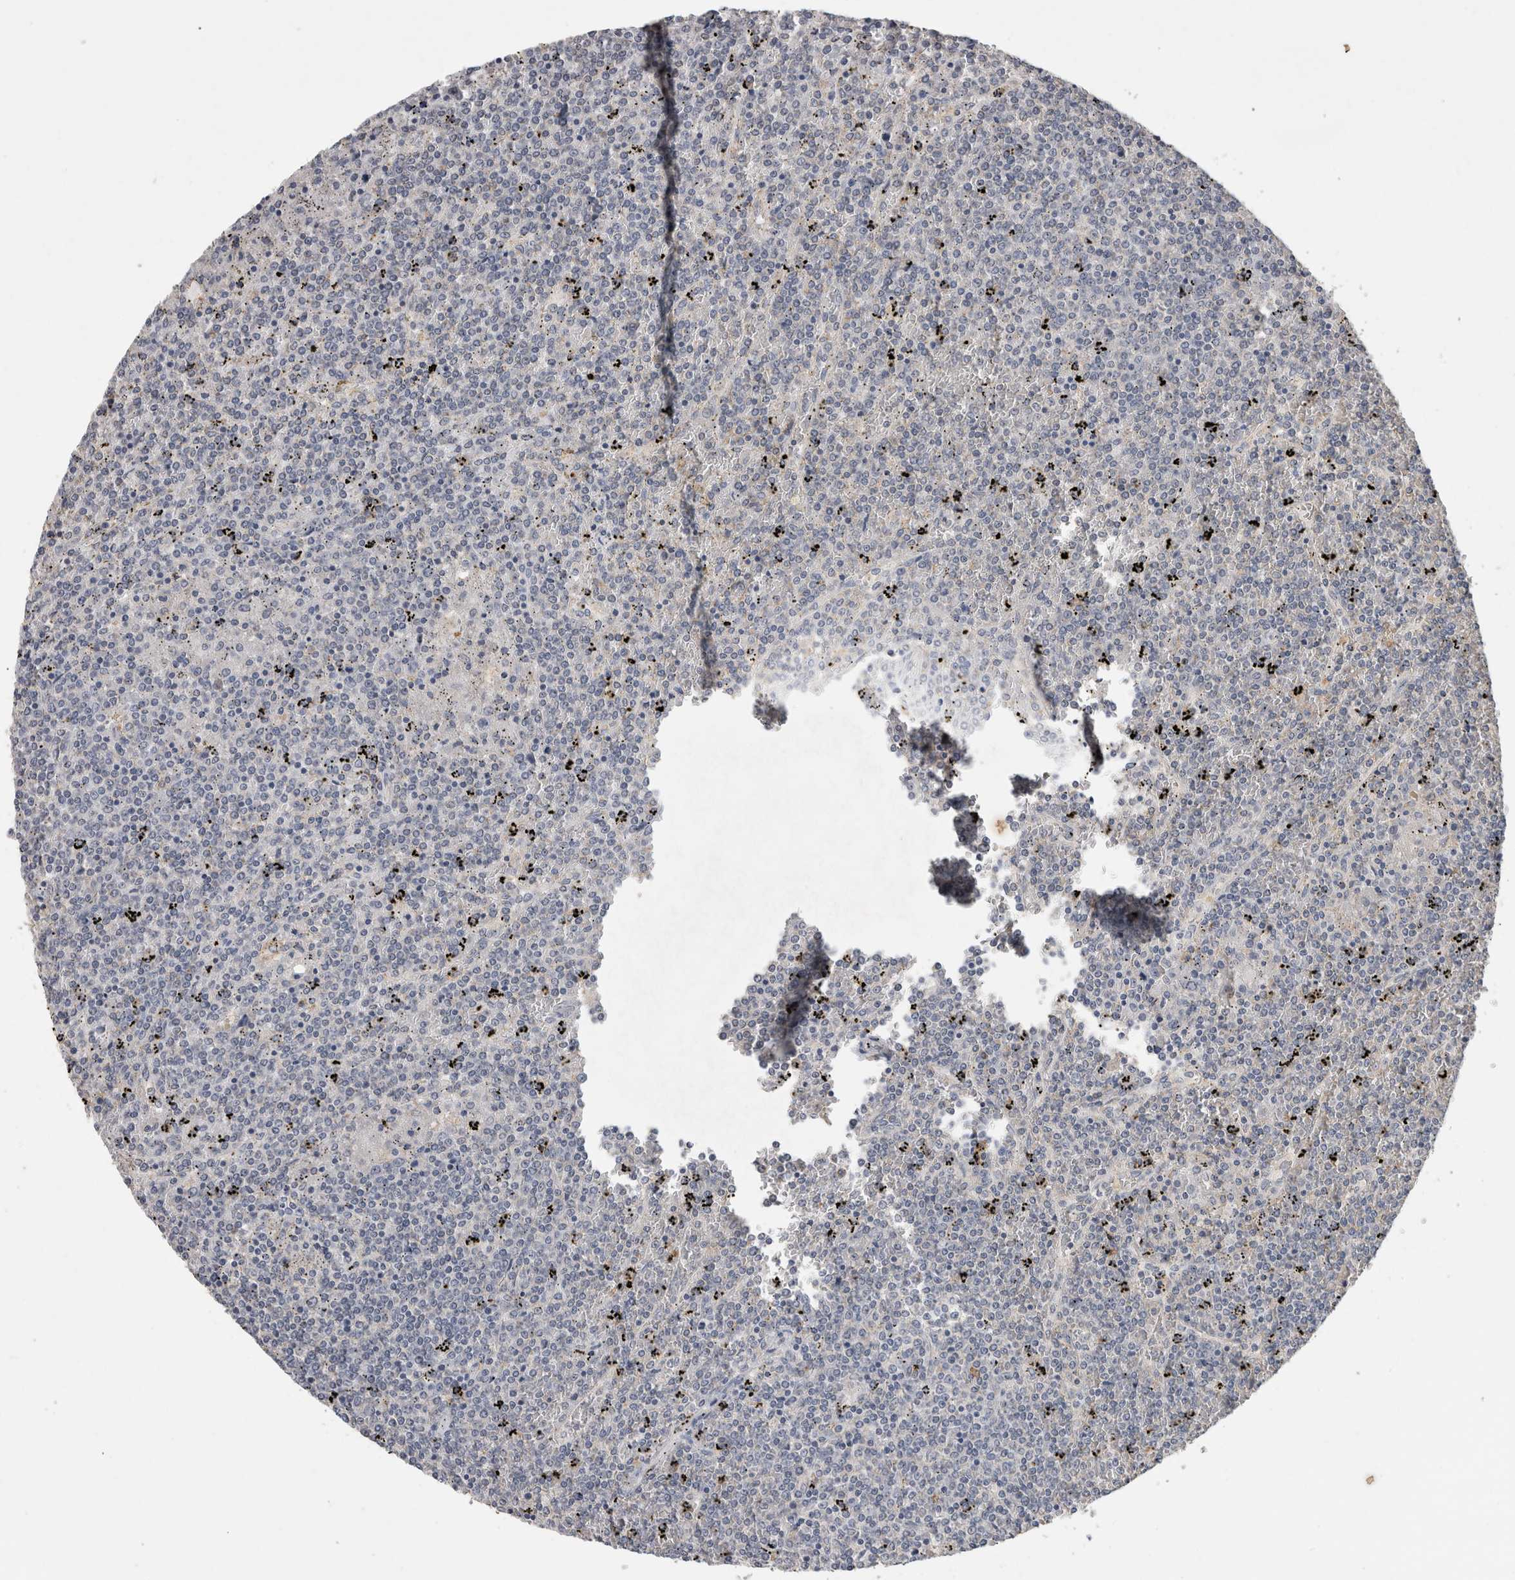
{"staining": {"intensity": "negative", "quantity": "none", "location": "none"}, "tissue": "lymphoma", "cell_type": "Tumor cells", "image_type": "cancer", "snomed": [{"axis": "morphology", "description": "Malignant lymphoma, non-Hodgkin's type, Low grade"}, {"axis": "topography", "description": "Spleen"}], "caption": "This is an immunohistochemistry (IHC) image of human low-grade malignant lymphoma, non-Hodgkin's type. There is no positivity in tumor cells.", "gene": "CNTFR", "patient": {"sex": "female", "age": 19}}